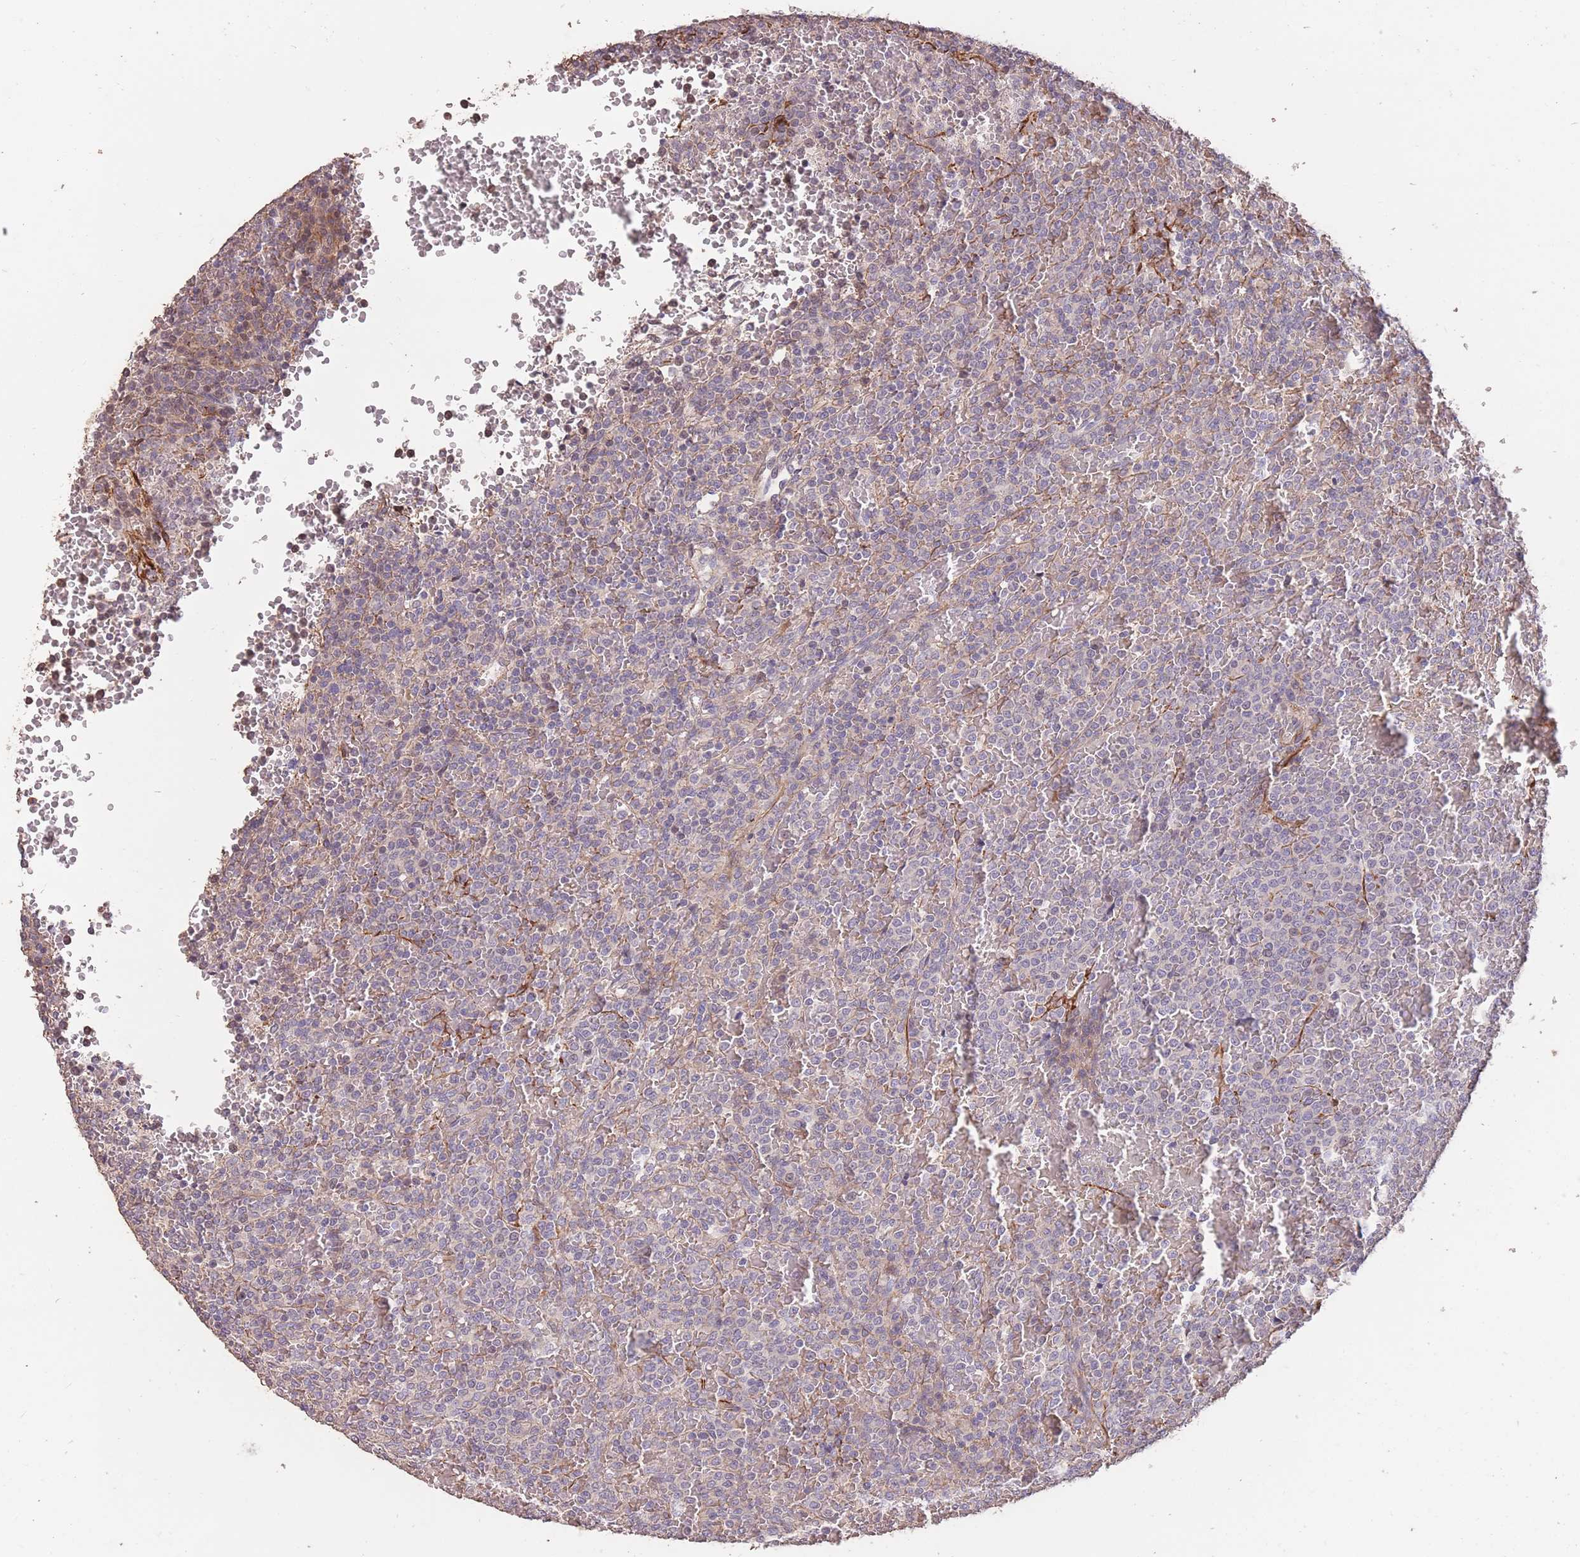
{"staining": {"intensity": "negative", "quantity": "none", "location": "none"}, "tissue": "lymphoma", "cell_type": "Tumor cells", "image_type": "cancer", "snomed": [{"axis": "morphology", "description": "Malignant lymphoma, non-Hodgkin's type, Low grade"}, {"axis": "topography", "description": "Spleen"}], "caption": "Tumor cells are negative for protein expression in human lymphoma.", "gene": "NLRC4", "patient": {"sex": "male", "age": 60}}